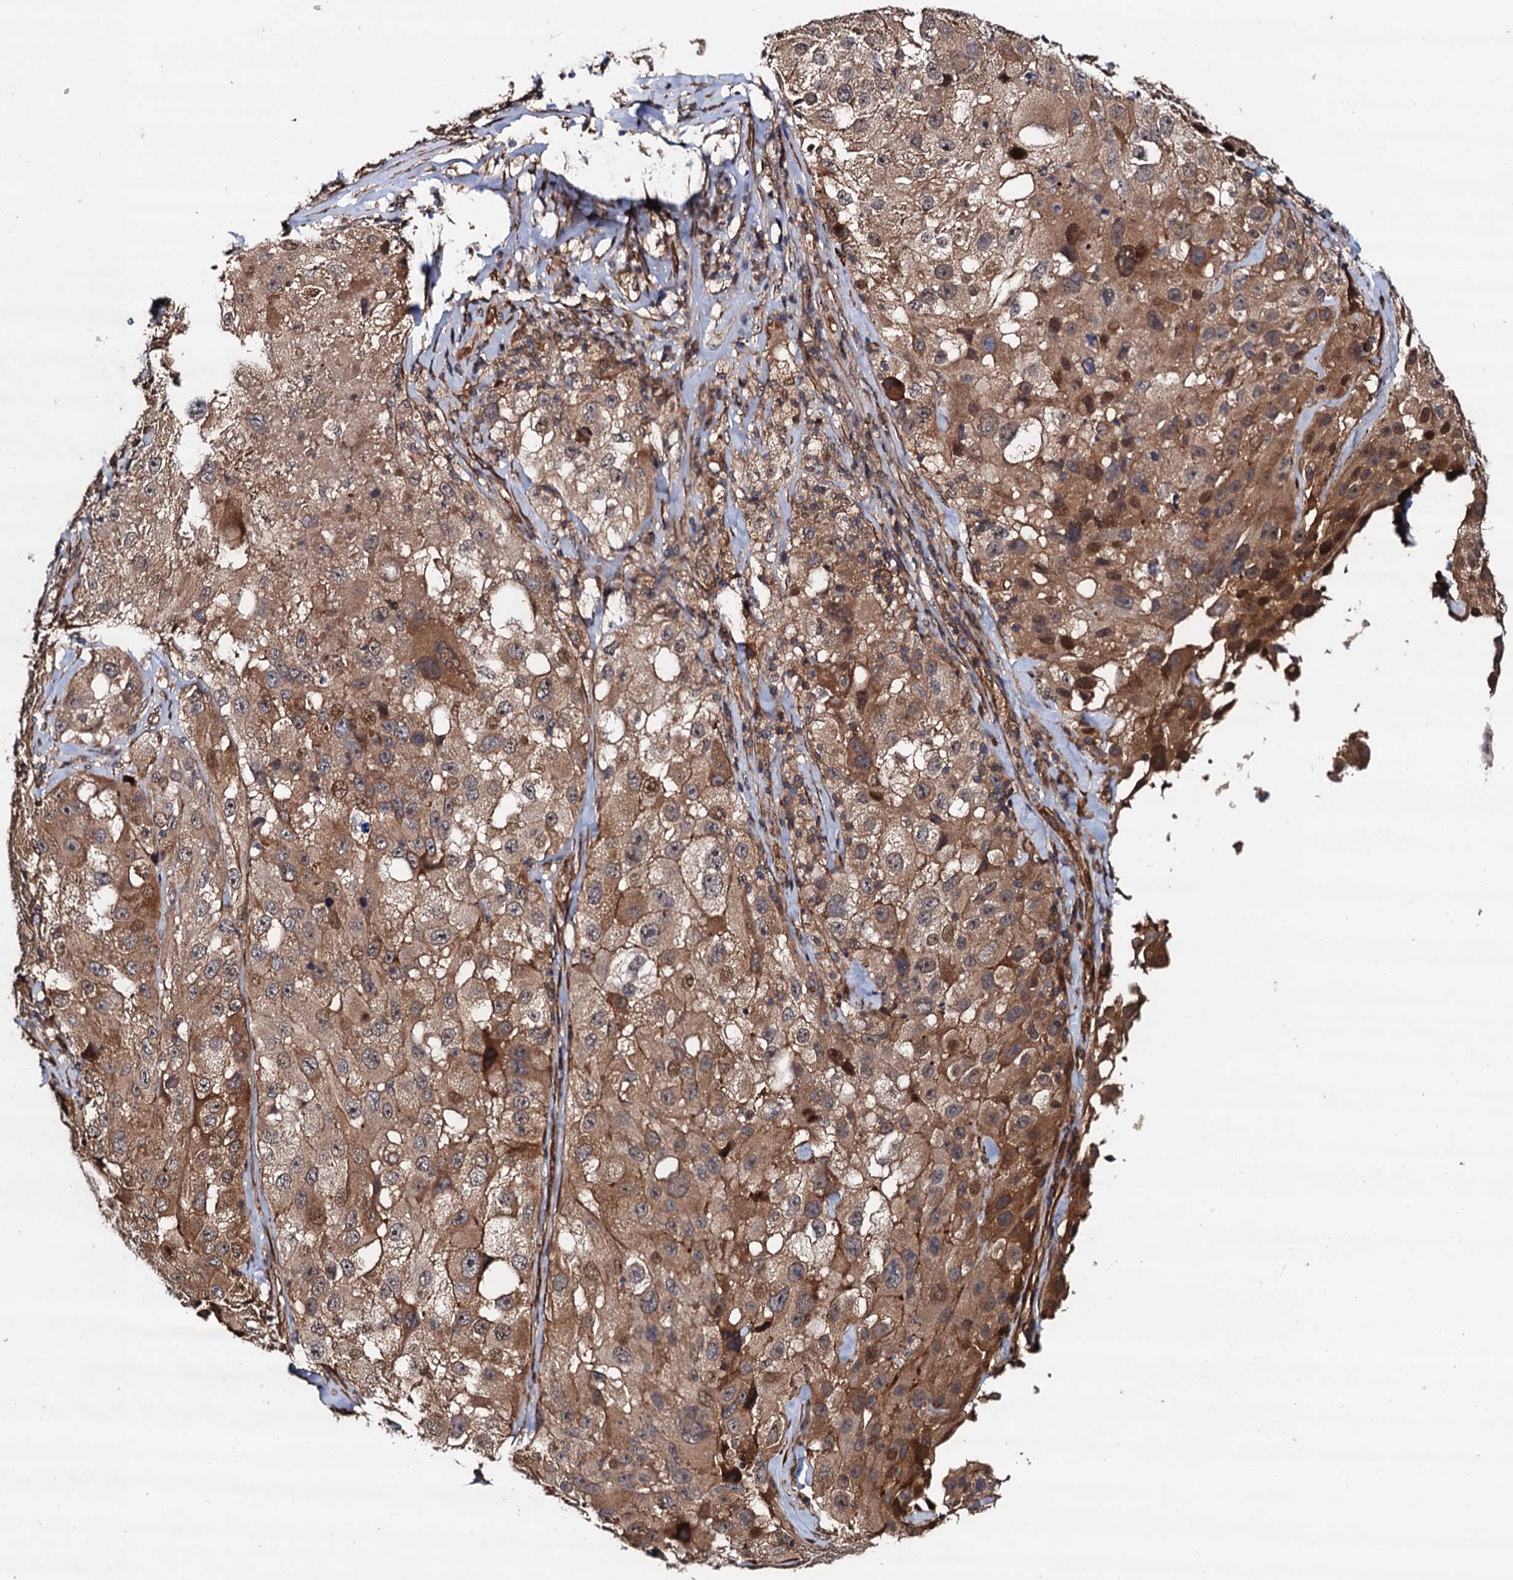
{"staining": {"intensity": "moderate", "quantity": ">75%", "location": "cytoplasmic/membranous,nuclear"}, "tissue": "melanoma", "cell_type": "Tumor cells", "image_type": "cancer", "snomed": [{"axis": "morphology", "description": "Malignant melanoma, Metastatic site"}, {"axis": "topography", "description": "Lymph node"}], "caption": "Human melanoma stained with a brown dye demonstrates moderate cytoplasmic/membranous and nuclear positive expression in about >75% of tumor cells.", "gene": "BORA", "patient": {"sex": "male", "age": 62}}